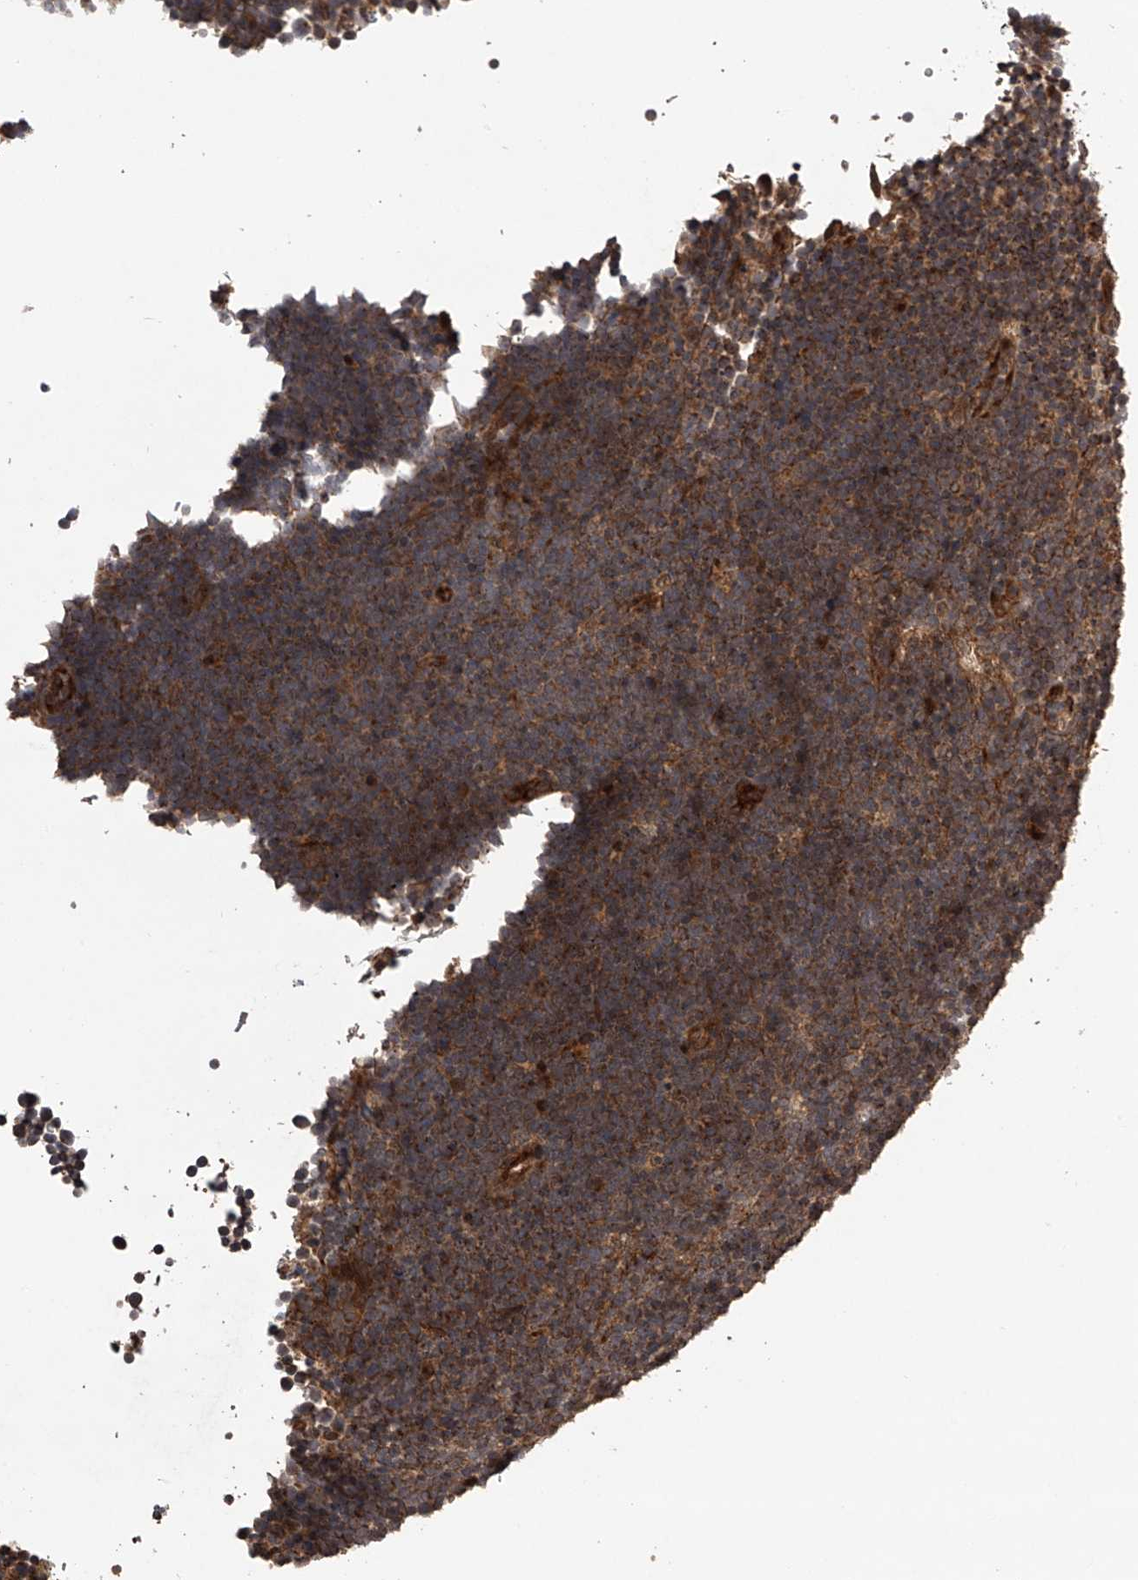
{"staining": {"intensity": "moderate", "quantity": ">75%", "location": "cytoplasmic/membranous"}, "tissue": "lymphoma", "cell_type": "Tumor cells", "image_type": "cancer", "snomed": [{"axis": "morphology", "description": "Malignant lymphoma, non-Hodgkin's type, High grade"}, {"axis": "topography", "description": "Lymph node"}], "caption": "Immunohistochemical staining of malignant lymphoma, non-Hodgkin's type (high-grade) reveals medium levels of moderate cytoplasmic/membranous expression in about >75% of tumor cells. The protein is shown in brown color, while the nuclei are stained blue.", "gene": "MAP3K11", "patient": {"sex": "male", "age": 13}}